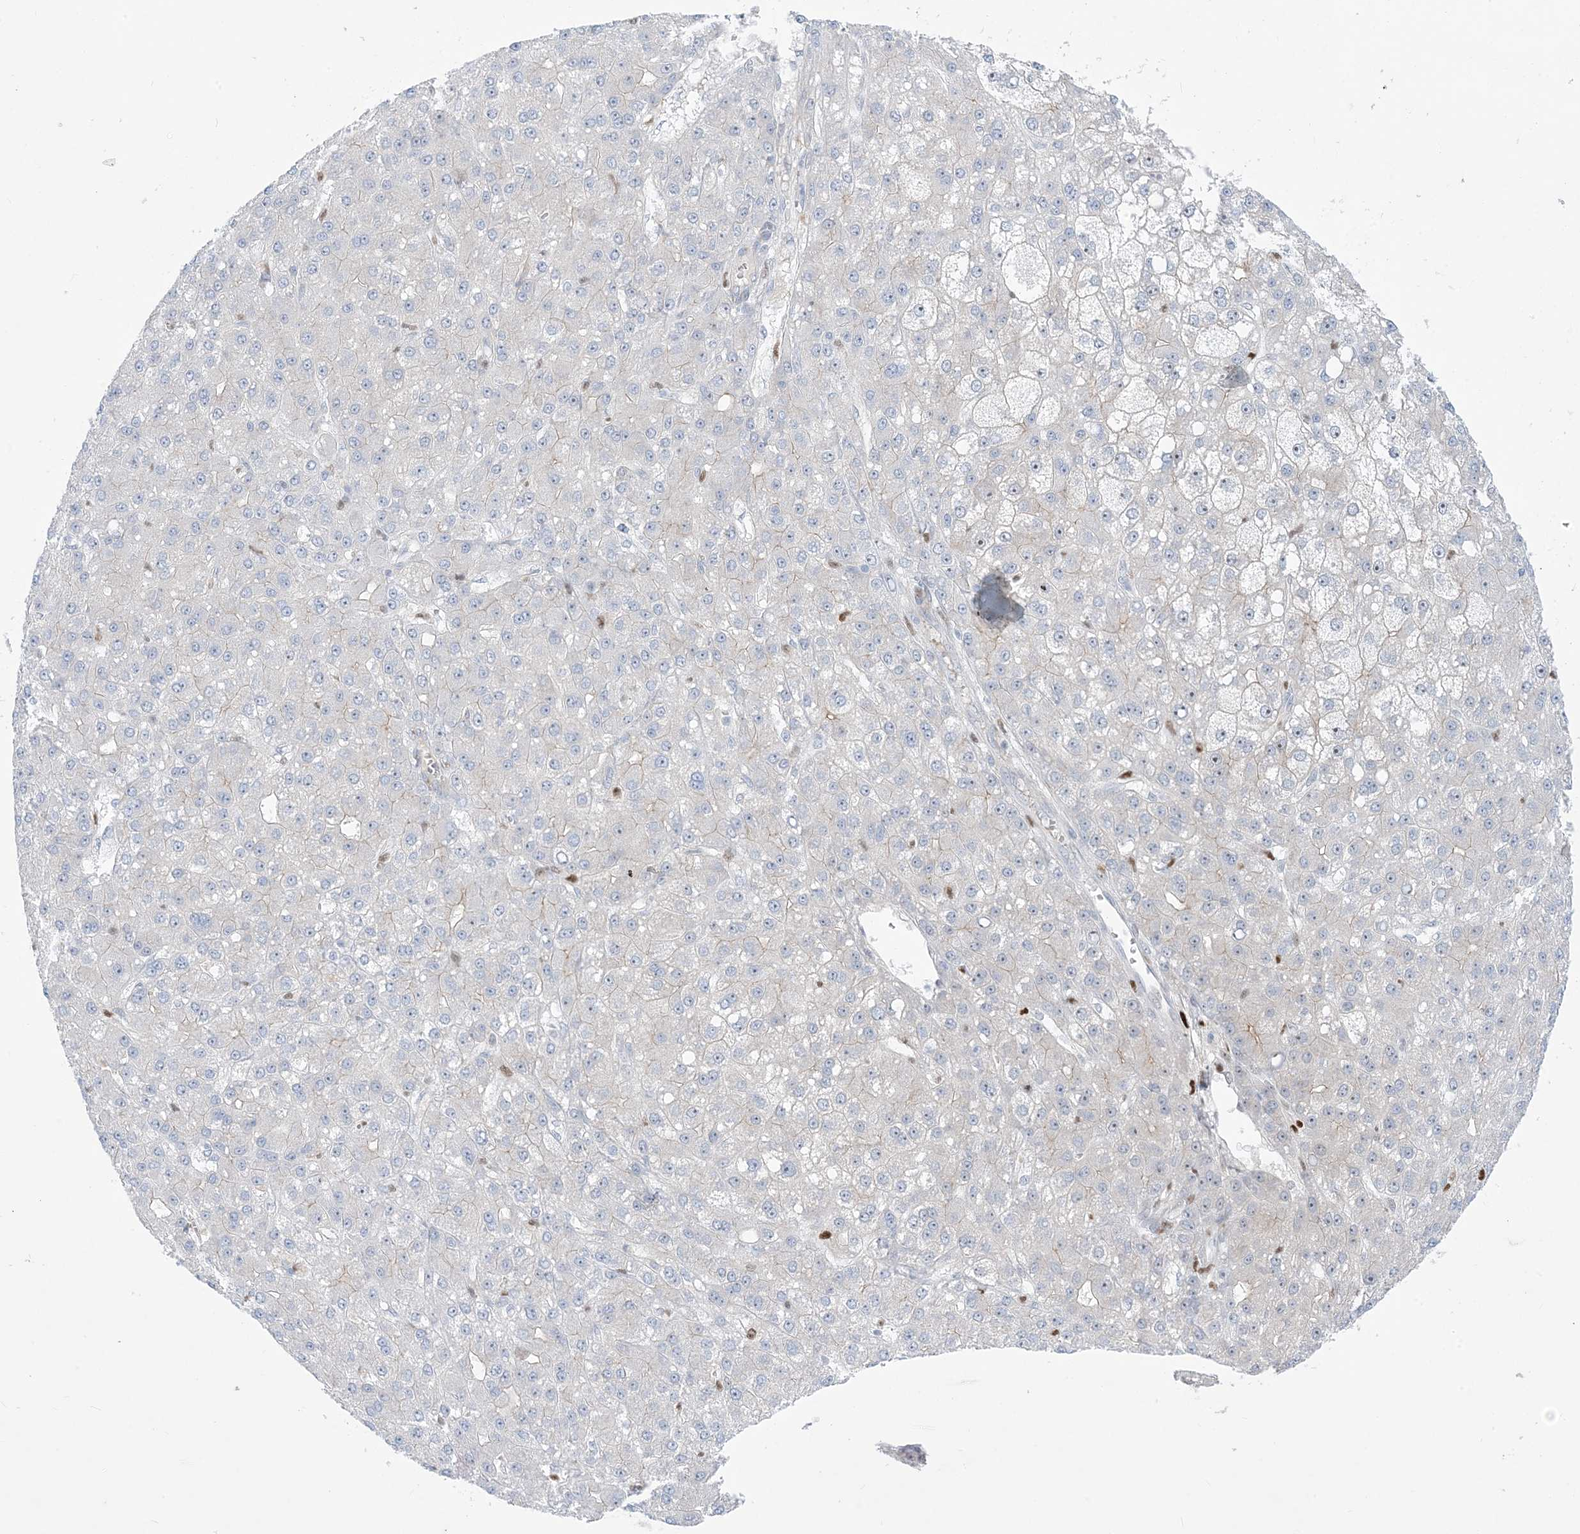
{"staining": {"intensity": "negative", "quantity": "none", "location": "none"}, "tissue": "liver cancer", "cell_type": "Tumor cells", "image_type": "cancer", "snomed": [{"axis": "morphology", "description": "Carcinoma, Hepatocellular, NOS"}, {"axis": "topography", "description": "Liver"}], "caption": "Tumor cells are negative for protein expression in human liver hepatocellular carcinoma. Brightfield microscopy of immunohistochemistry (IHC) stained with DAB (3,3'-diaminobenzidine) (brown) and hematoxylin (blue), captured at high magnification.", "gene": "MARS2", "patient": {"sex": "male", "age": 67}}